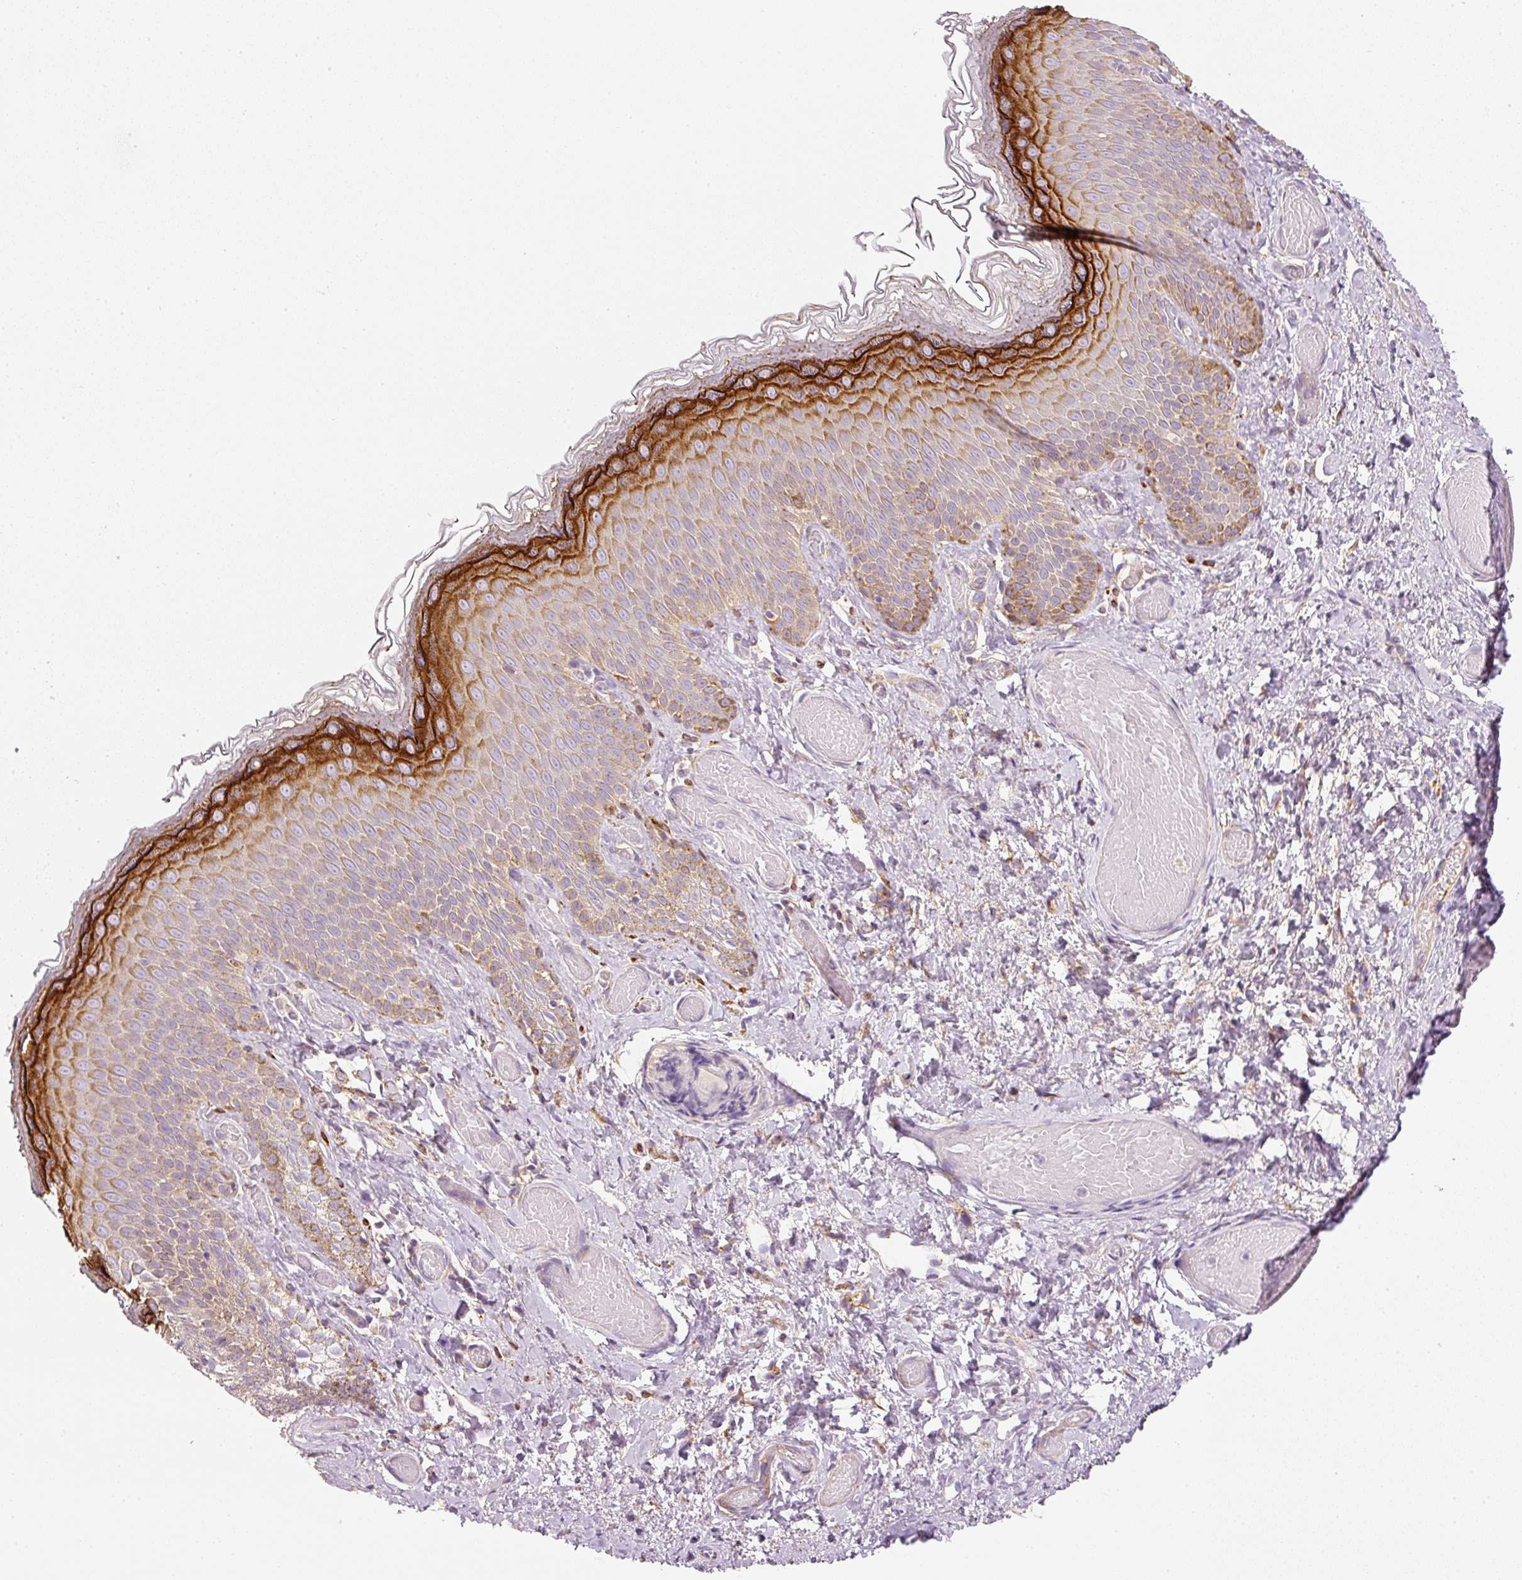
{"staining": {"intensity": "strong", "quantity": "<25%", "location": "cytoplasmic/membranous"}, "tissue": "skin", "cell_type": "Epidermal cells", "image_type": "normal", "snomed": [{"axis": "morphology", "description": "Normal tissue, NOS"}, {"axis": "topography", "description": "Anal"}], "caption": "The histopathology image exhibits immunohistochemical staining of benign skin. There is strong cytoplasmic/membranous expression is identified in about <25% of epidermal cells.", "gene": "RNF167", "patient": {"sex": "female", "age": 40}}